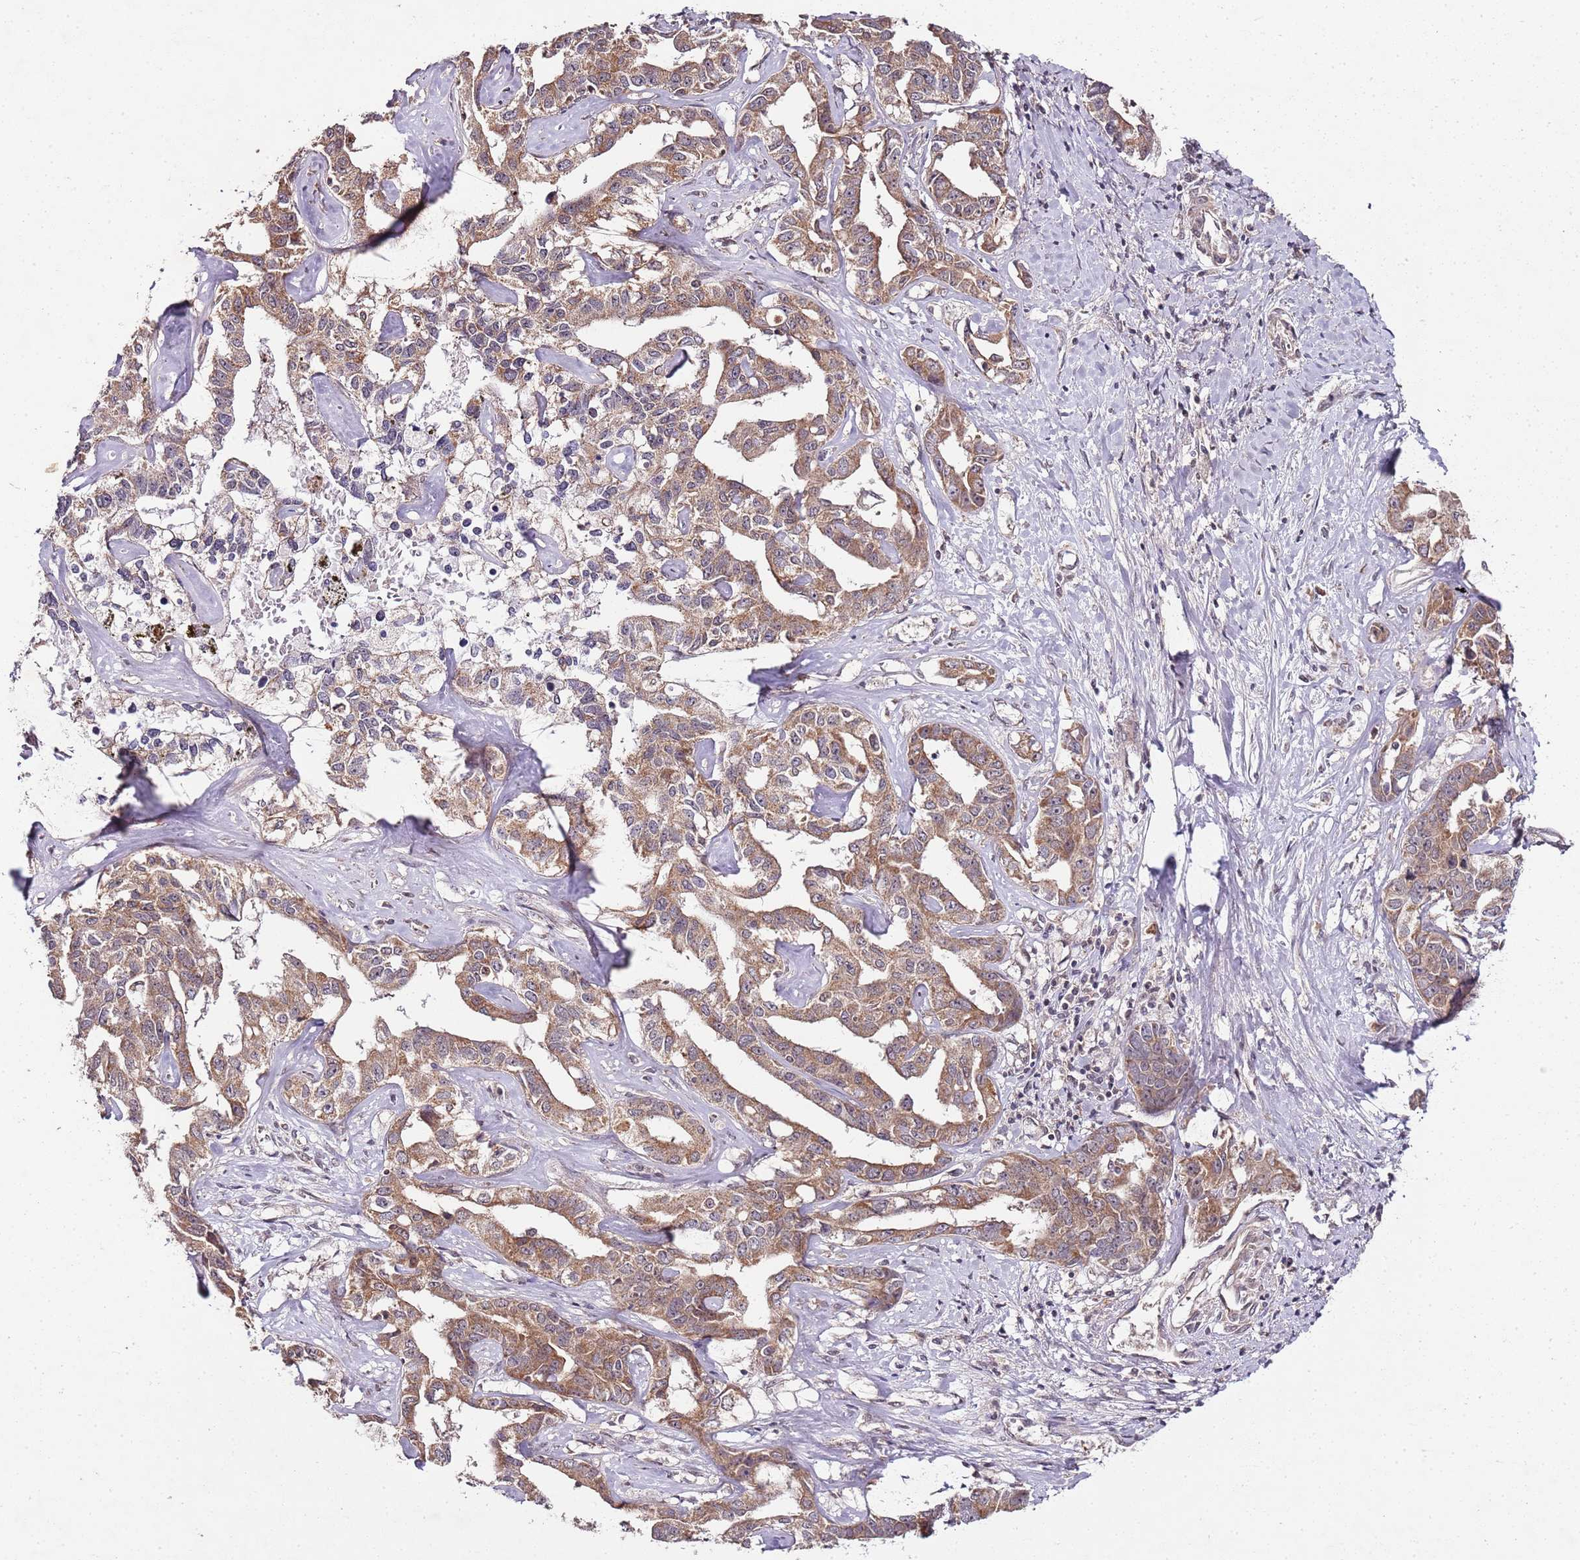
{"staining": {"intensity": "moderate", "quantity": ">75%", "location": "cytoplasmic/membranous"}, "tissue": "liver cancer", "cell_type": "Tumor cells", "image_type": "cancer", "snomed": [{"axis": "morphology", "description": "Cholangiocarcinoma"}, {"axis": "topography", "description": "Liver"}], "caption": "An immunohistochemistry (IHC) micrograph of neoplastic tissue is shown. Protein staining in brown labels moderate cytoplasmic/membranous positivity in cholangiocarcinoma (liver) within tumor cells.", "gene": "LIN37", "patient": {"sex": "male", "age": 59}}